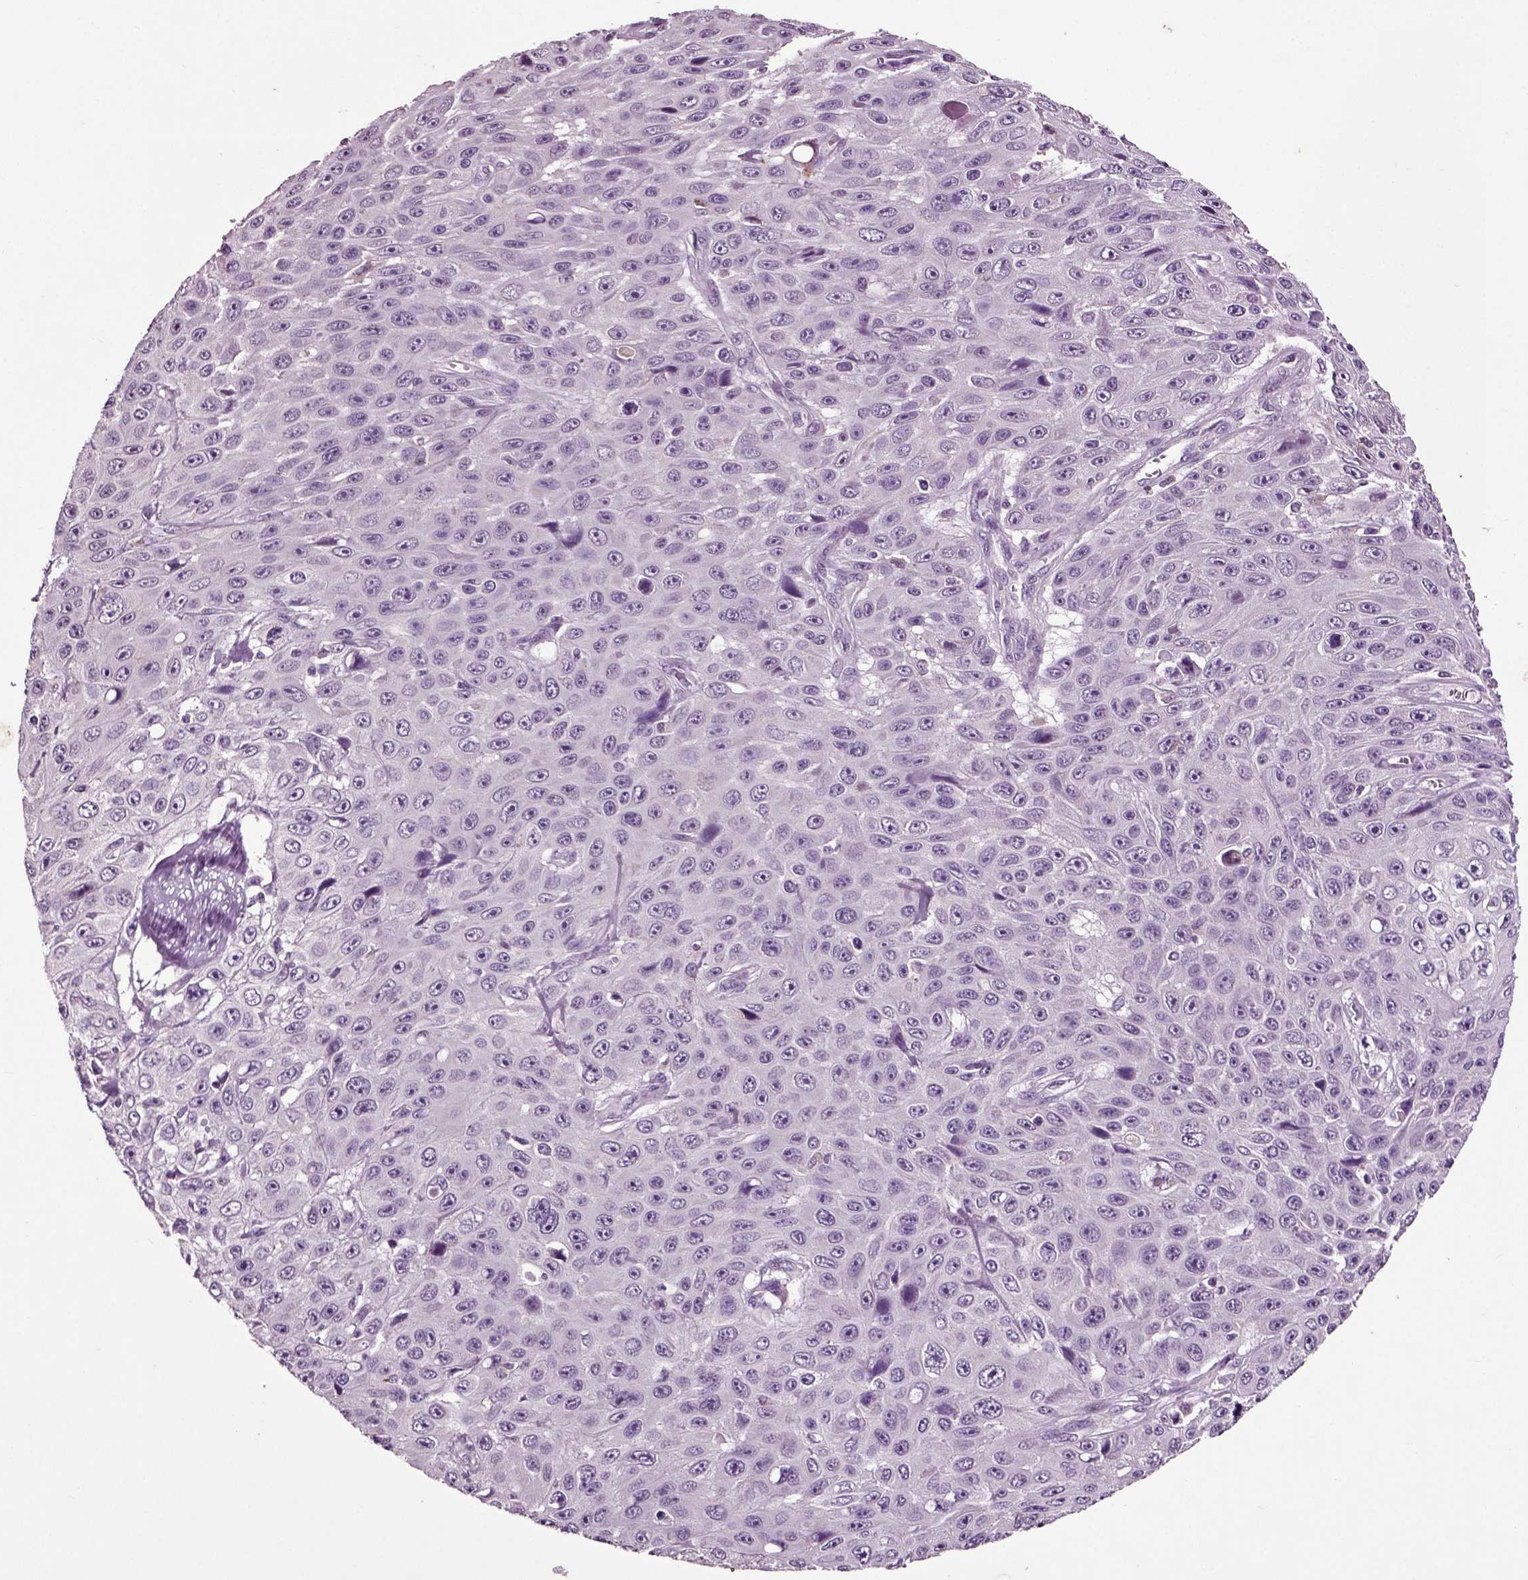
{"staining": {"intensity": "negative", "quantity": "none", "location": "none"}, "tissue": "skin cancer", "cell_type": "Tumor cells", "image_type": "cancer", "snomed": [{"axis": "morphology", "description": "Squamous cell carcinoma, NOS"}, {"axis": "topography", "description": "Skin"}], "caption": "Tumor cells are negative for protein expression in human skin cancer (squamous cell carcinoma).", "gene": "CRHR1", "patient": {"sex": "male", "age": 82}}